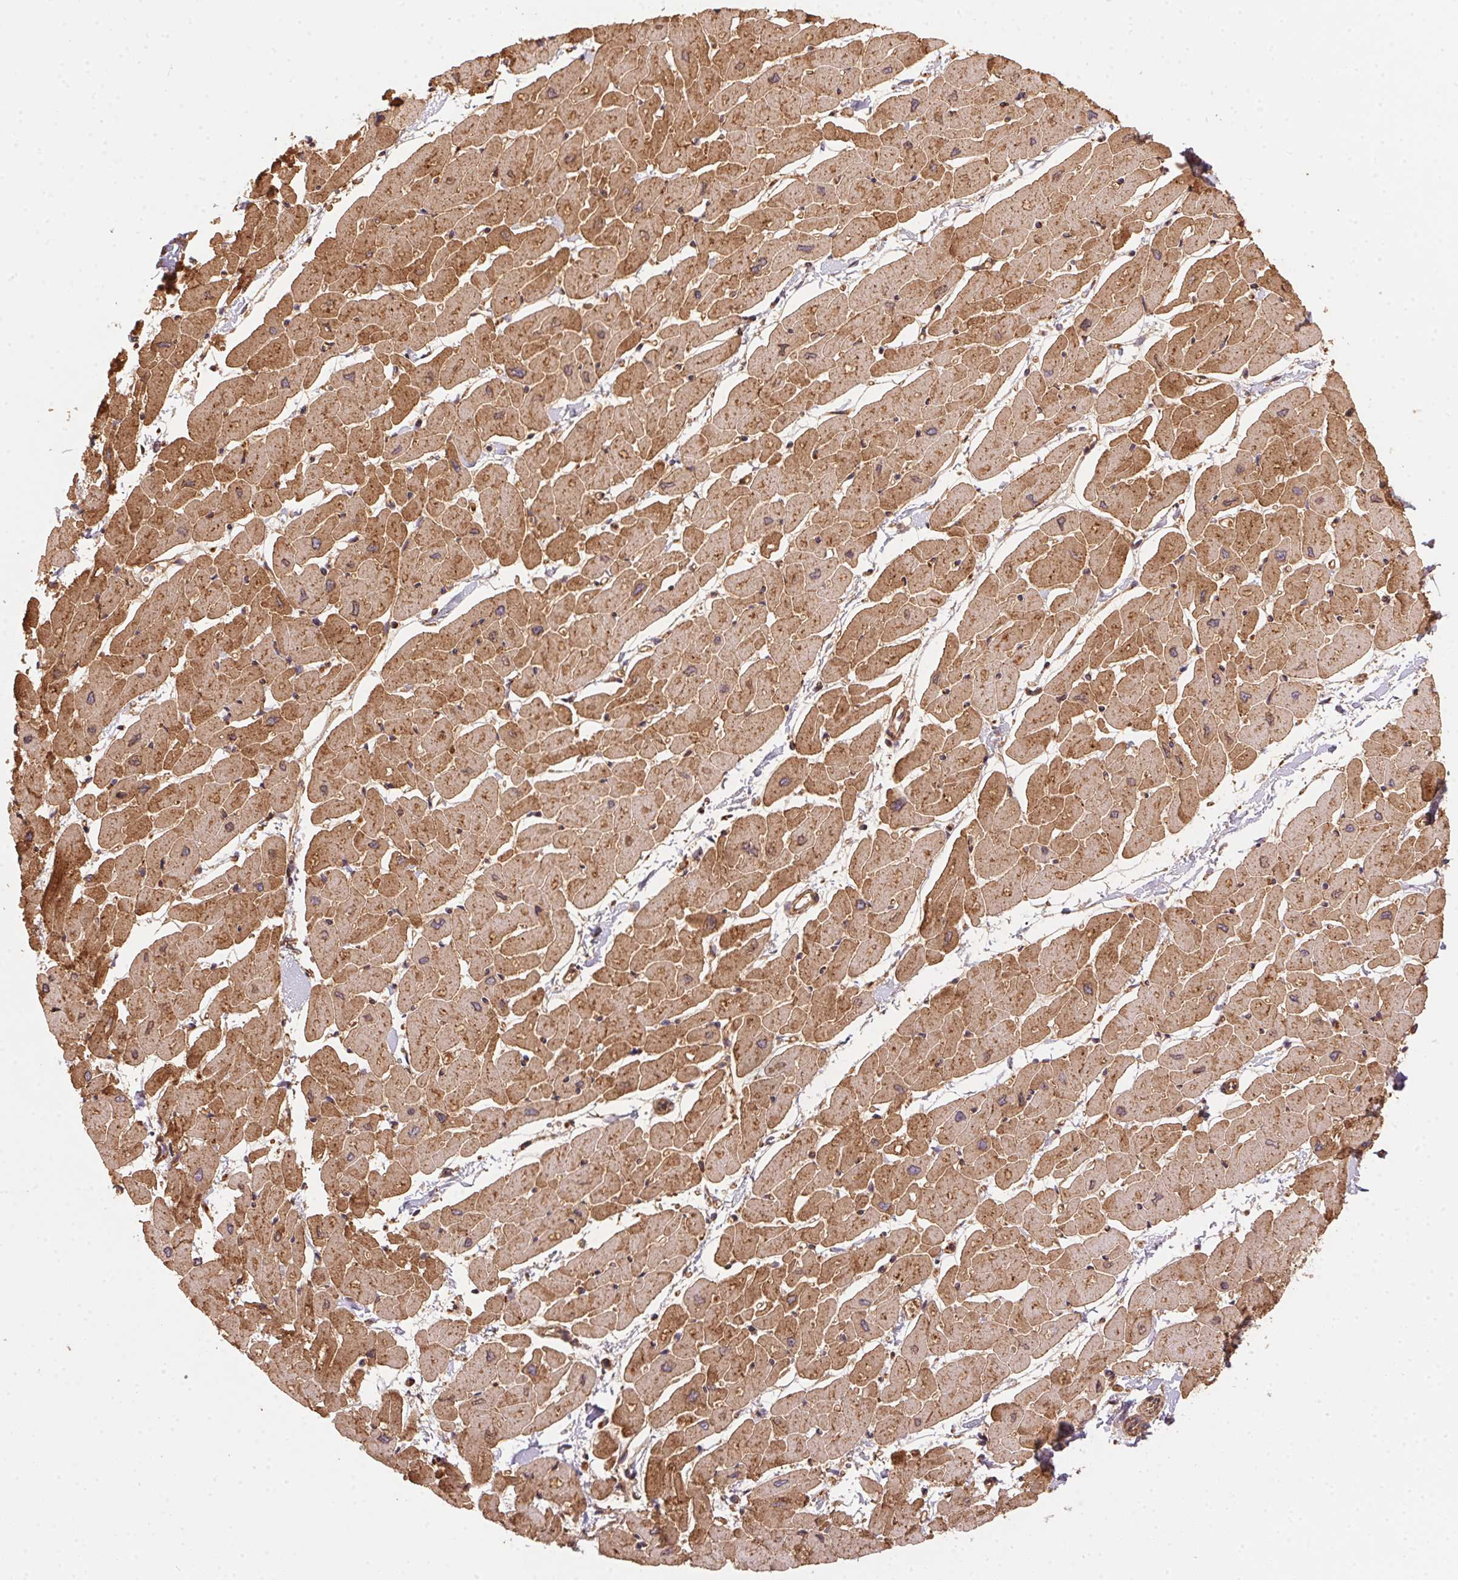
{"staining": {"intensity": "strong", "quantity": ">75%", "location": "cytoplasmic/membranous"}, "tissue": "heart muscle", "cell_type": "Cardiomyocytes", "image_type": "normal", "snomed": [{"axis": "morphology", "description": "Normal tissue, NOS"}, {"axis": "topography", "description": "Heart"}], "caption": "Immunohistochemistry (DAB) staining of unremarkable heart muscle shows strong cytoplasmic/membranous protein expression in about >75% of cardiomyocytes. The protein of interest is stained brown, and the nuclei are stained in blue (DAB IHC with brightfield microscopy, high magnification).", "gene": "USE1", "patient": {"sex": "male", "age": 57}}